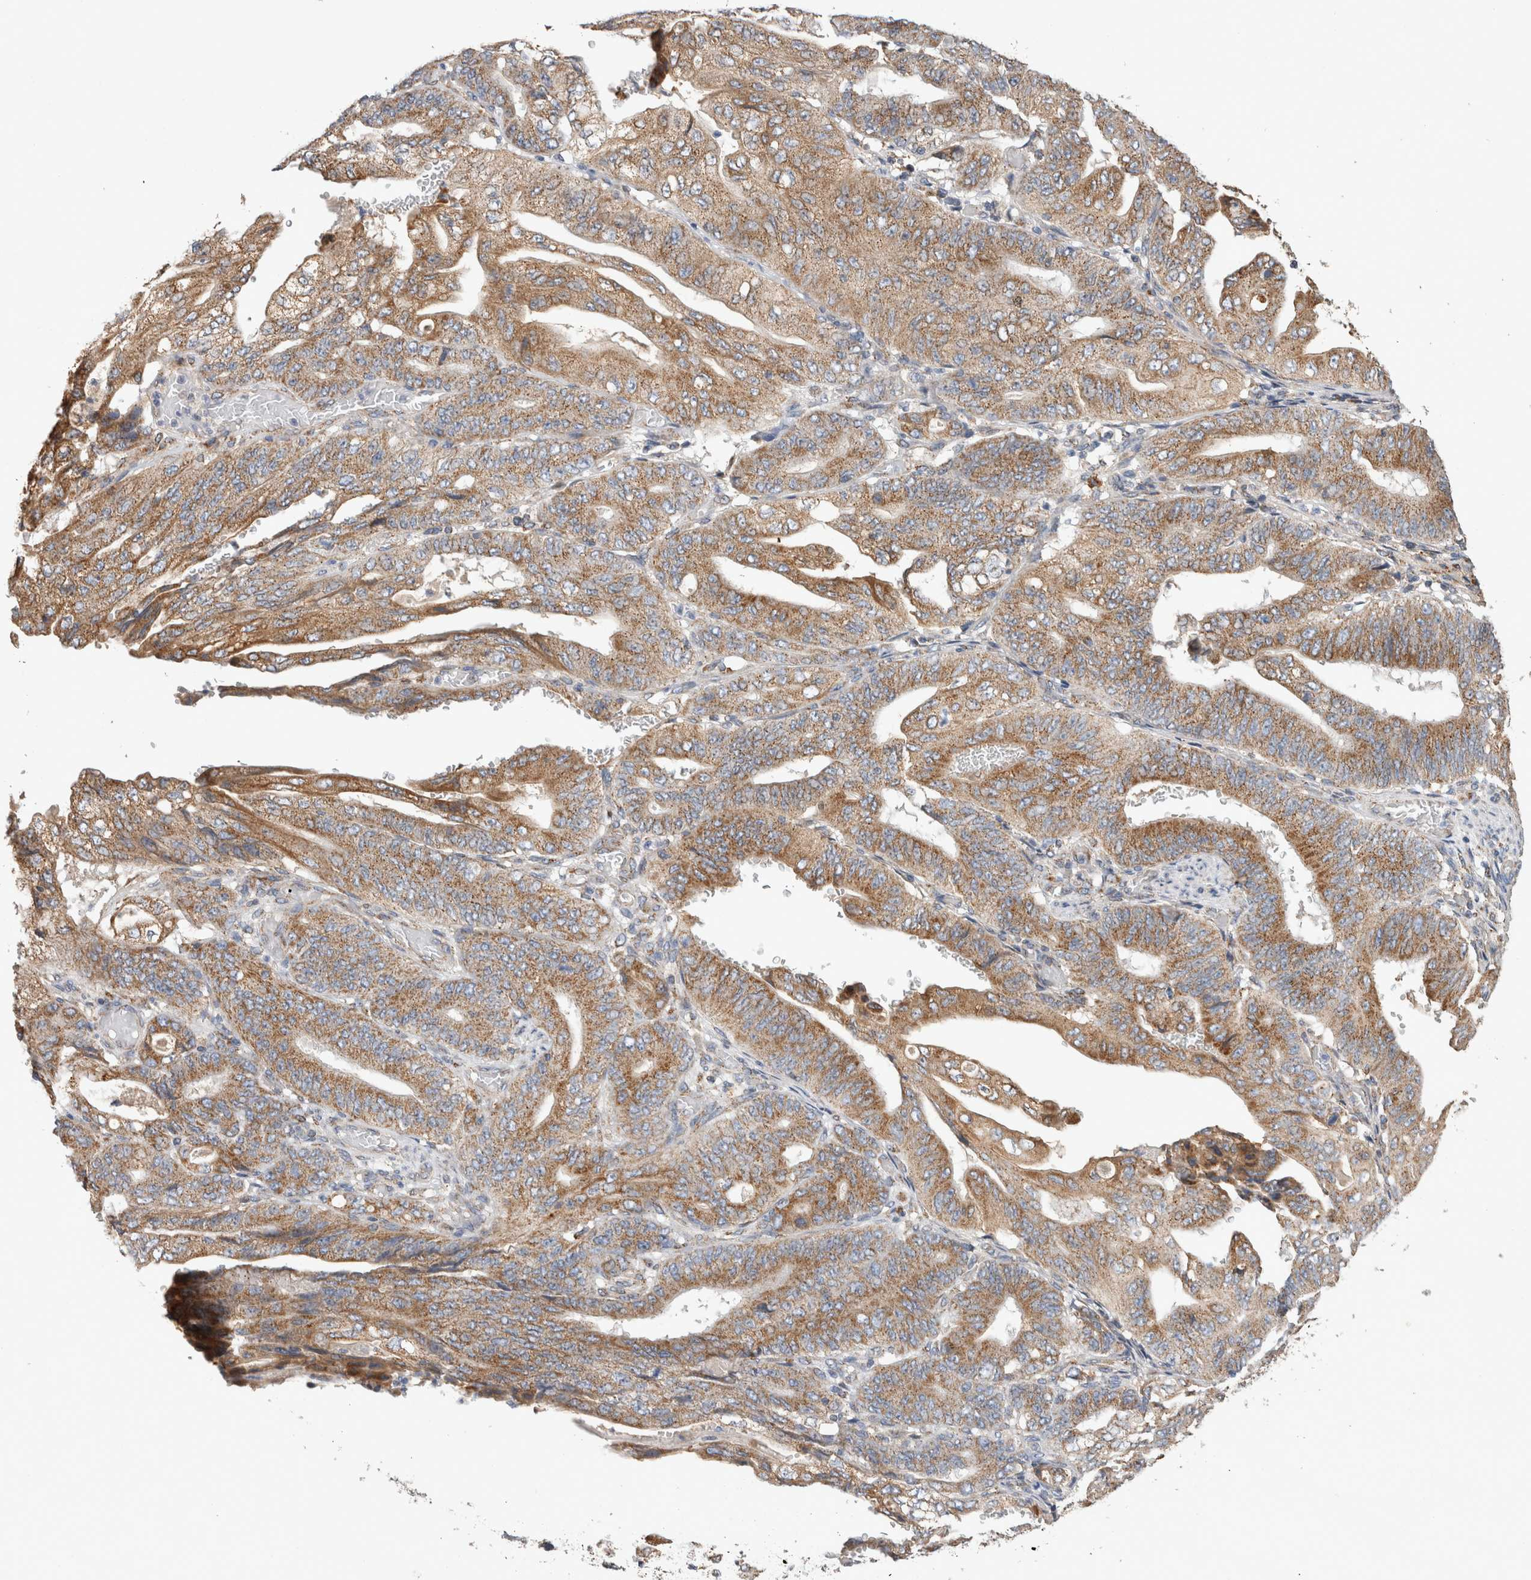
{"staining": {"intensity": "moderate", "quantity": ">75%", "location": "cytoplasmic/membranous"}, "tissue": "stomach cancer", "cell_type": "Tumor cells", "image_type": "cancer", "snomed": [{"axis": "morphology", "description": "Adenocarcinoma, NOS"}, {"axis": "topography", "description": "Stomach"}], "caption": "Tumor cells display medium levels of moderate cytoplasmic/membranous expression in approximately >75% of cells in stomach adenocarcinoma.", "gene": "IARS2", "patient": {"sex": "female", "age": 73}}